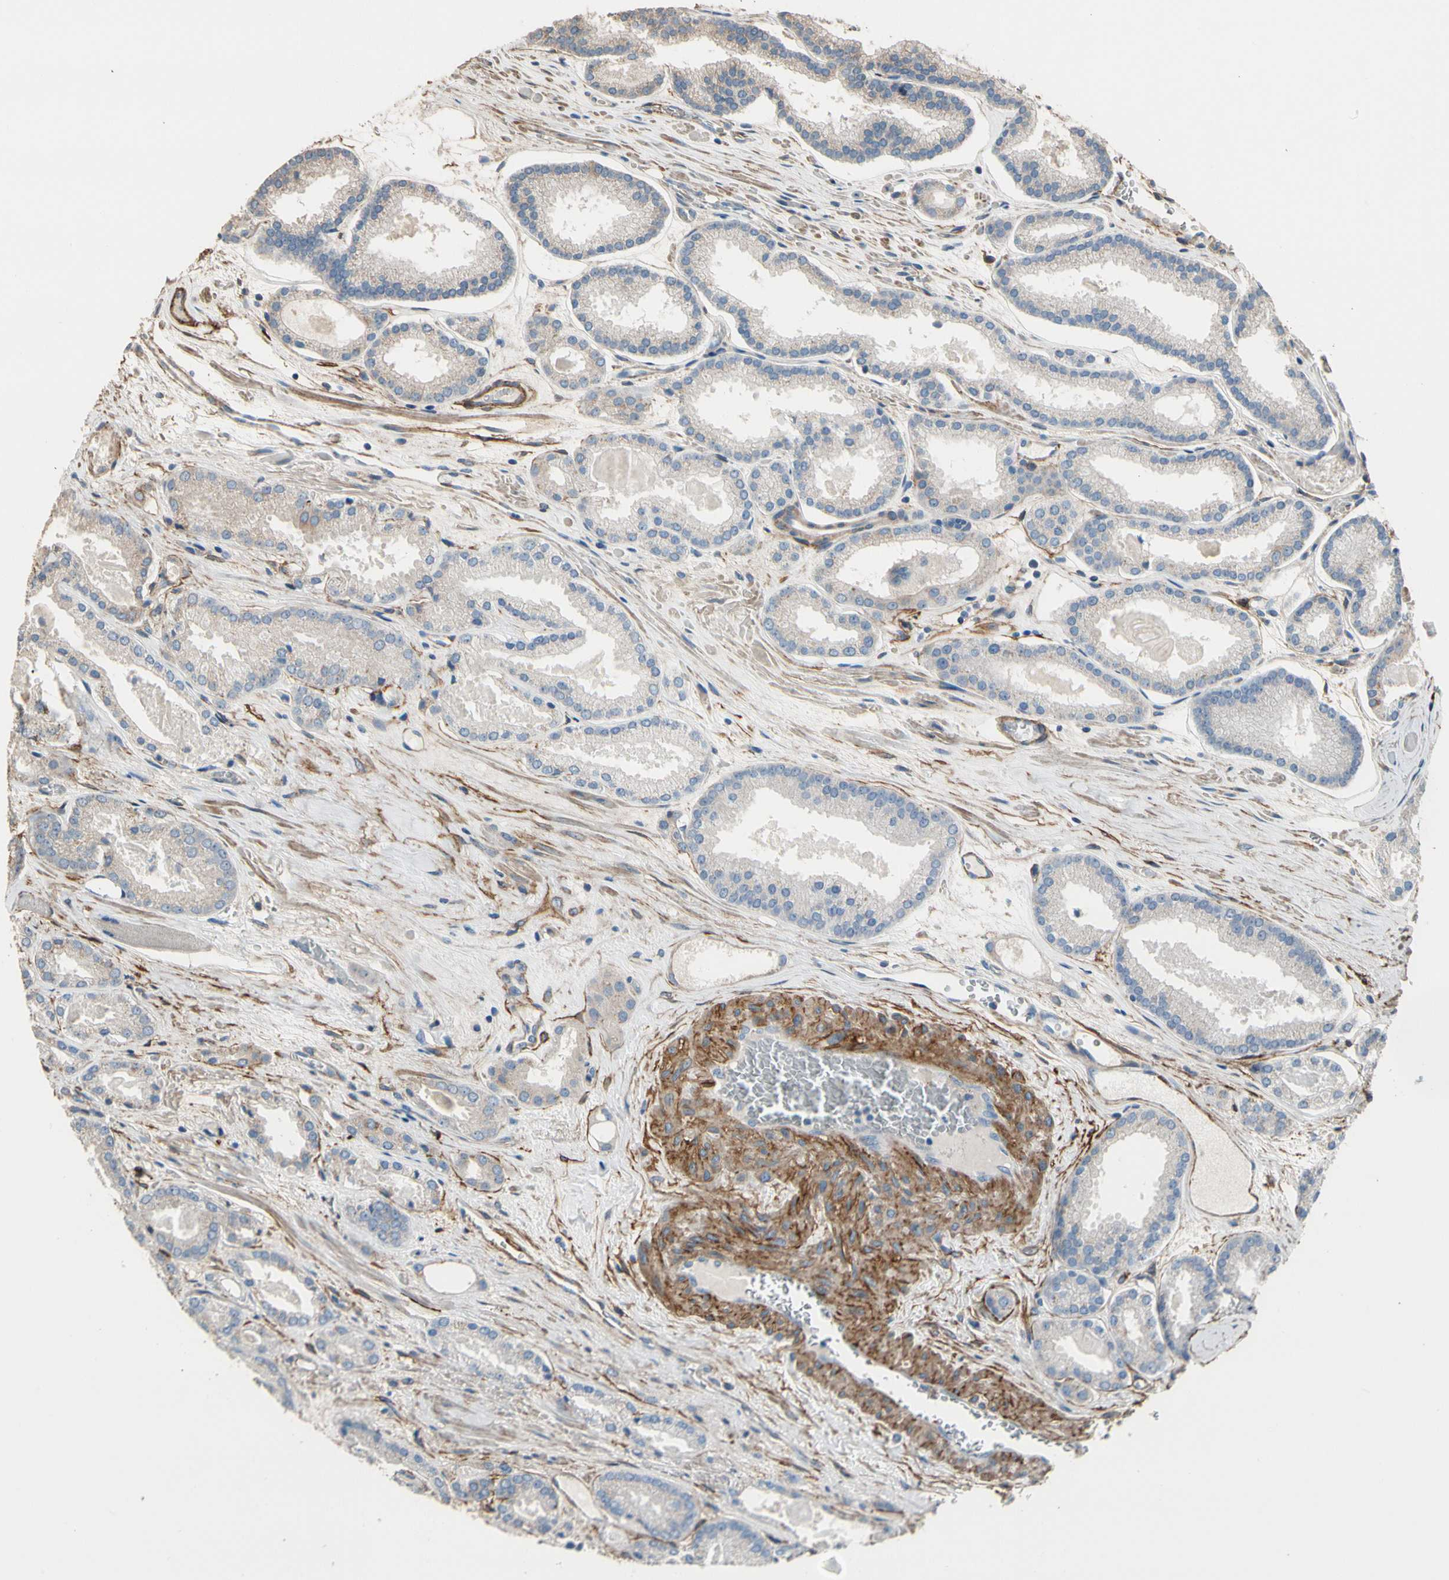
{"staining": {"intensity": "weak", "quantity": "25%-75%", "location": "cytoplasmic/membranous"}, "tissue": "prostate cancer", "cell_type": "Tumor cells", "image_type": "cancer", "snomed": [{"axis": "morphology", "description": "Adenocarcinoma, Low grade"}, {"axis": "topography", "description": "Prostate"}], "caption": "Immunohistochemistry (IHC) image of prostate cancer (adenocarcinoma (low-grade)) stained for a protein (brown), which displays low levels of weak cytoplasmic/membranous expression in about 25%-75% of tumor cells.", "gene": "SUSD2", "patient": {"sex": "male", "age": 59}}